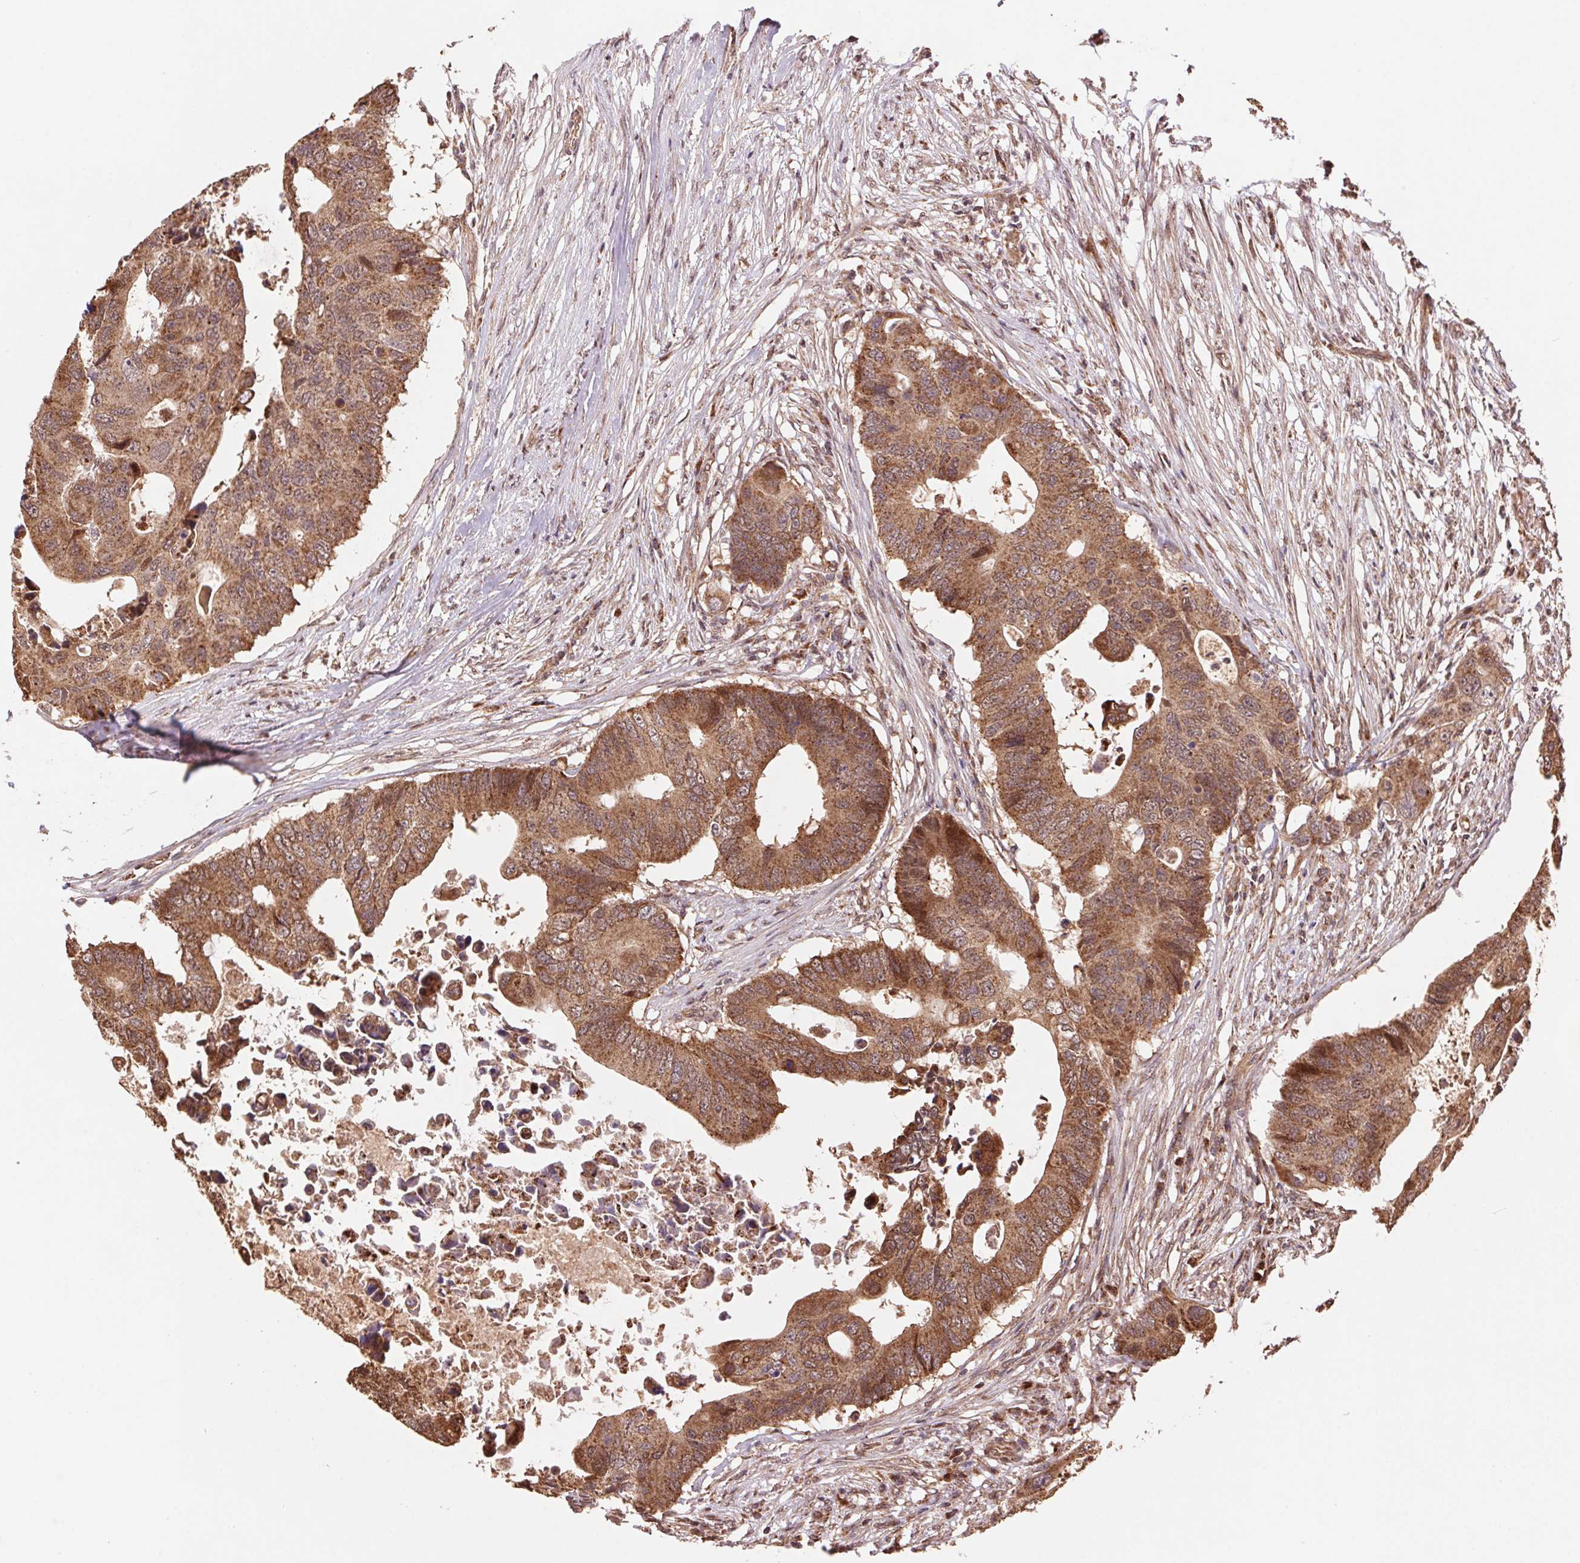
{"staining": {"intensity": "moderate", "quantity": ">75%", "location": "cytoplasmic/membranous"}, "tissue": "colorectal cancer", "cell_type": "Tumor cells", "image_type": "cancer", "snomed": [{"axis": "morphology", "description": "Adenocarcinoma, NOS"}, {"axis": "topography", "description": "Colon"}], "caption": "Immunohistochemistry staining of adenocarcinoma (colorectal), which exhibits medium levels of moderate cytoplasmic/membranous expression in approximately >75% of tumor cells indicating moderate cytoplasmic/membranous protein positivity. The staining was performed using DAB (3,3'-diaminobenzidine) (brown) for protein detection and nuclei were counterstained in hematoxylin (blue).", "gene": "PDHA1", "patient": {"sex": "male", "age": 71}}